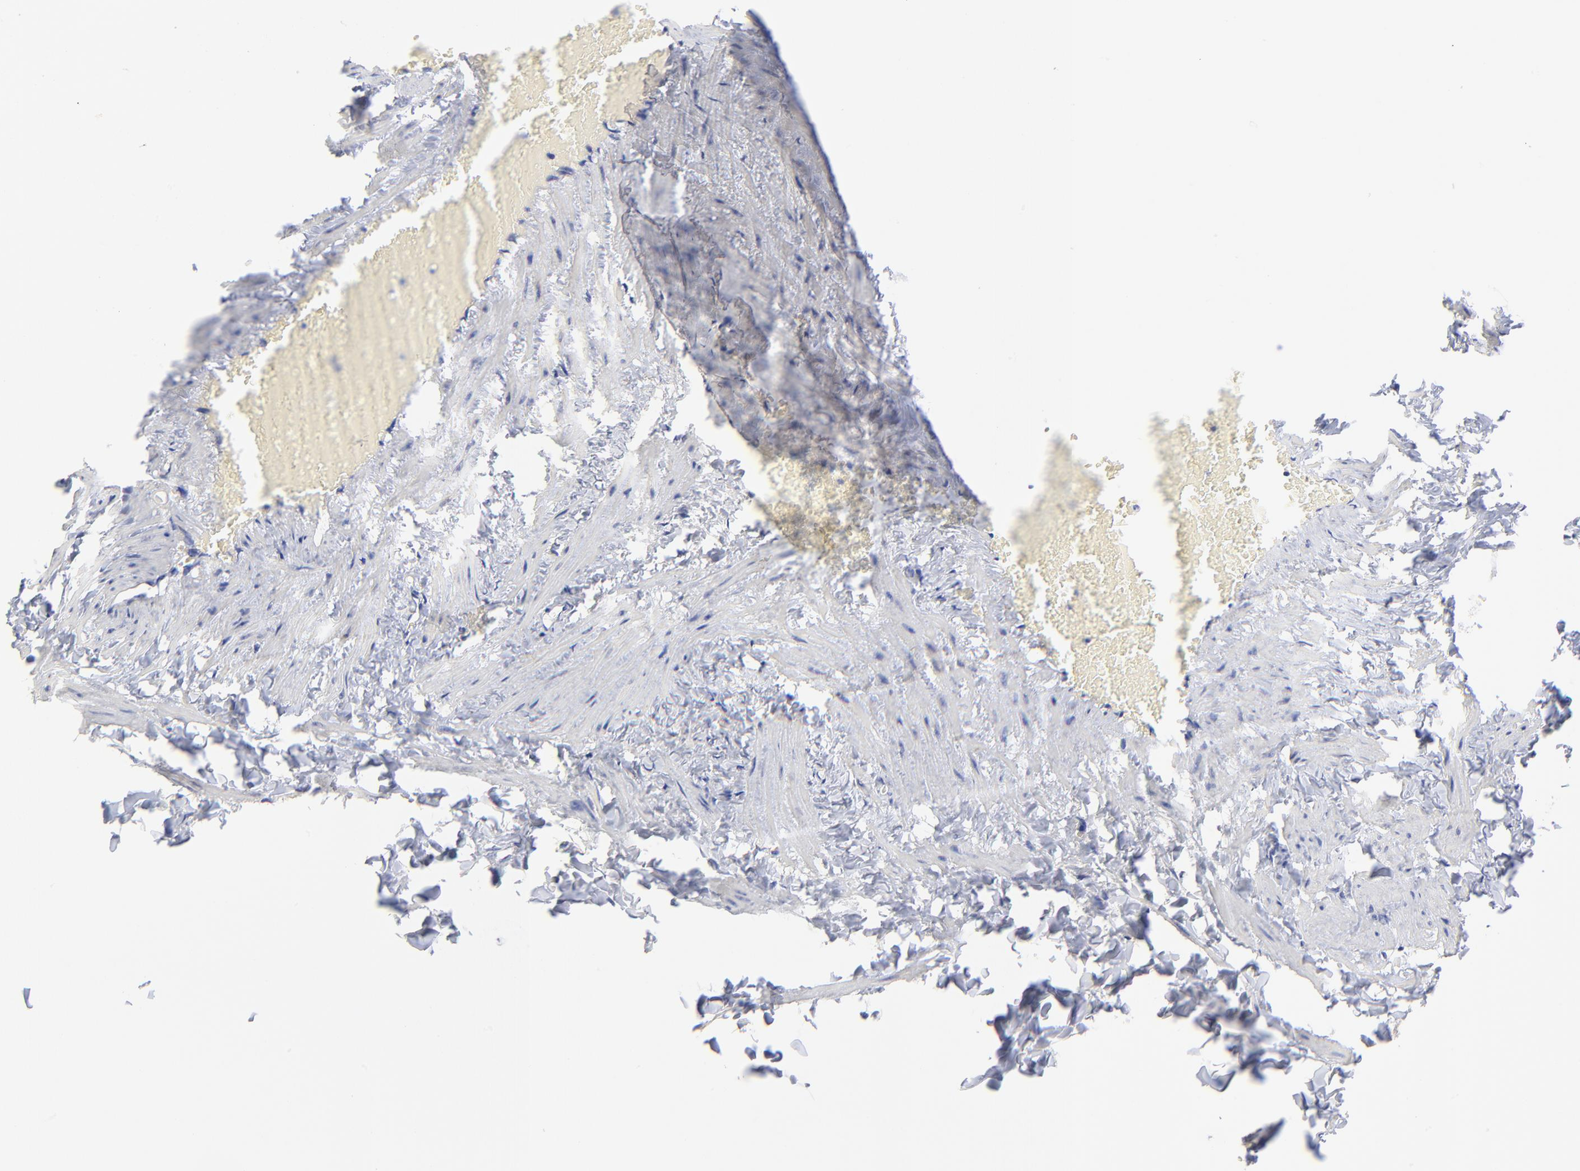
{"staining": {"intensity": "negative", "quantity": "none", "location": "none"}, "tissue": "adipose tissue", "cell_type": "Adipocytes", "image_type": "normal", "snomed": [{"axis": "morphology", "description": "Normal tissue, NOS"}, {"axis": "topography", "description": "Vascular tissue"}], "caption": "IHC image of unremarkable human adipose tissue stained for a protein (brown), which demonstrates no positivity in adipocytes. Brightfield microscopy of immunohistochemistry (IHC) stained with DAB (3,3'-diaminobenzidine) (brown) and hematoxylin (blue), captured at high magnification.", "gene": "FBXL12", "patient": {"sex": "male", "age": 41}}